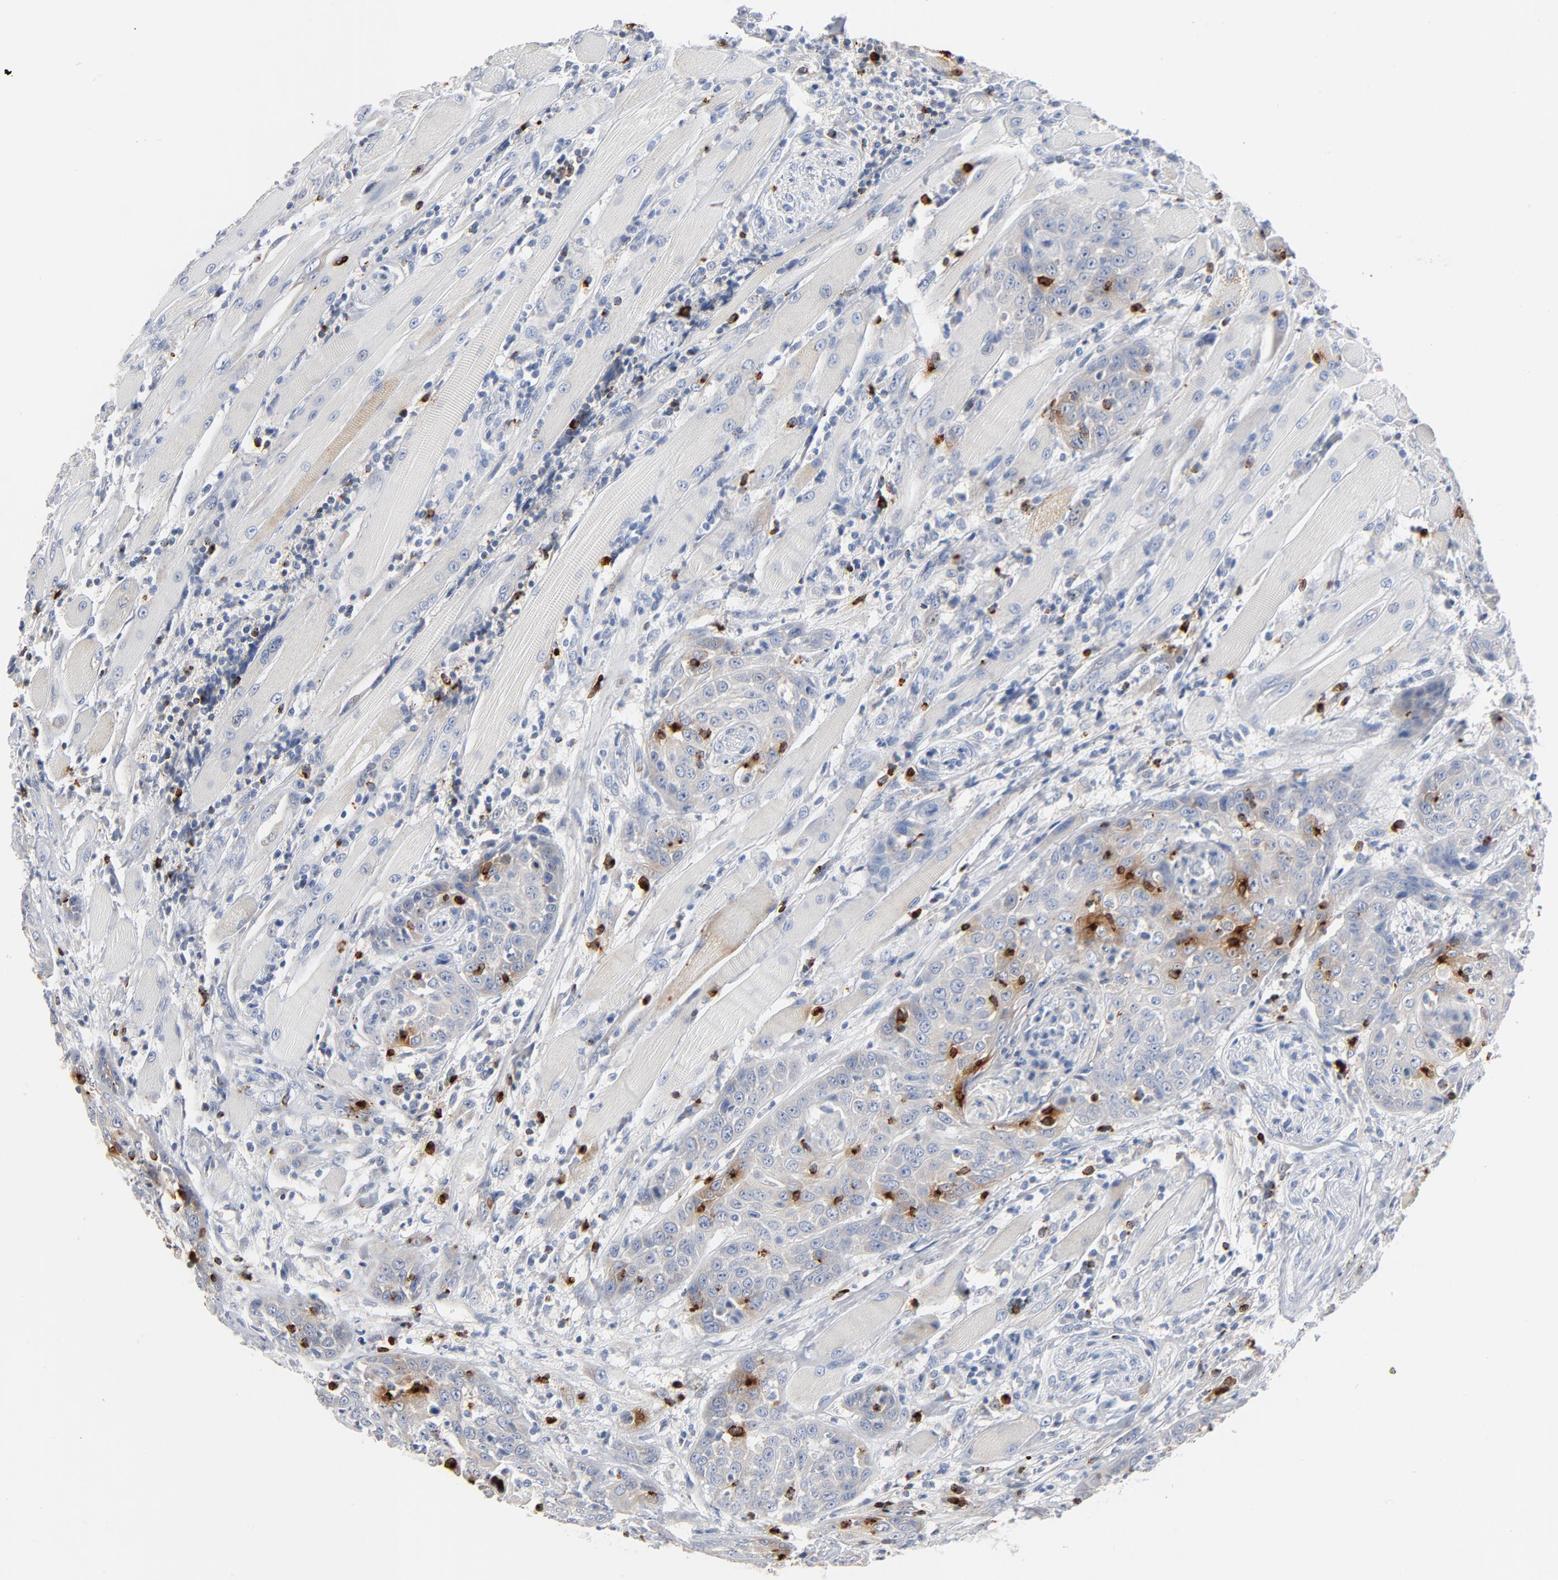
{"staining": {"intensity": "negative", "quantity": "none", "location": "none"}, "tissue": "head and neck cancer", "cell_type": "Tumor cells", "image_type": "cancer", "snomed": [{"axis": "morphology", "description": "Adenocarcinoma, NOS"}, {"axis": "topography", "description": "Salivary gland"}, {"axis": "topography", "description": "Head-Neck"}], "caption": "A high-resolution micrograph shows IHC staining of head and neck adenocarcinoma, which demonstrates no significant positivity in tumor cells.", "gene": "GZMB", "patient": {"sex": "female", "age": 65}}